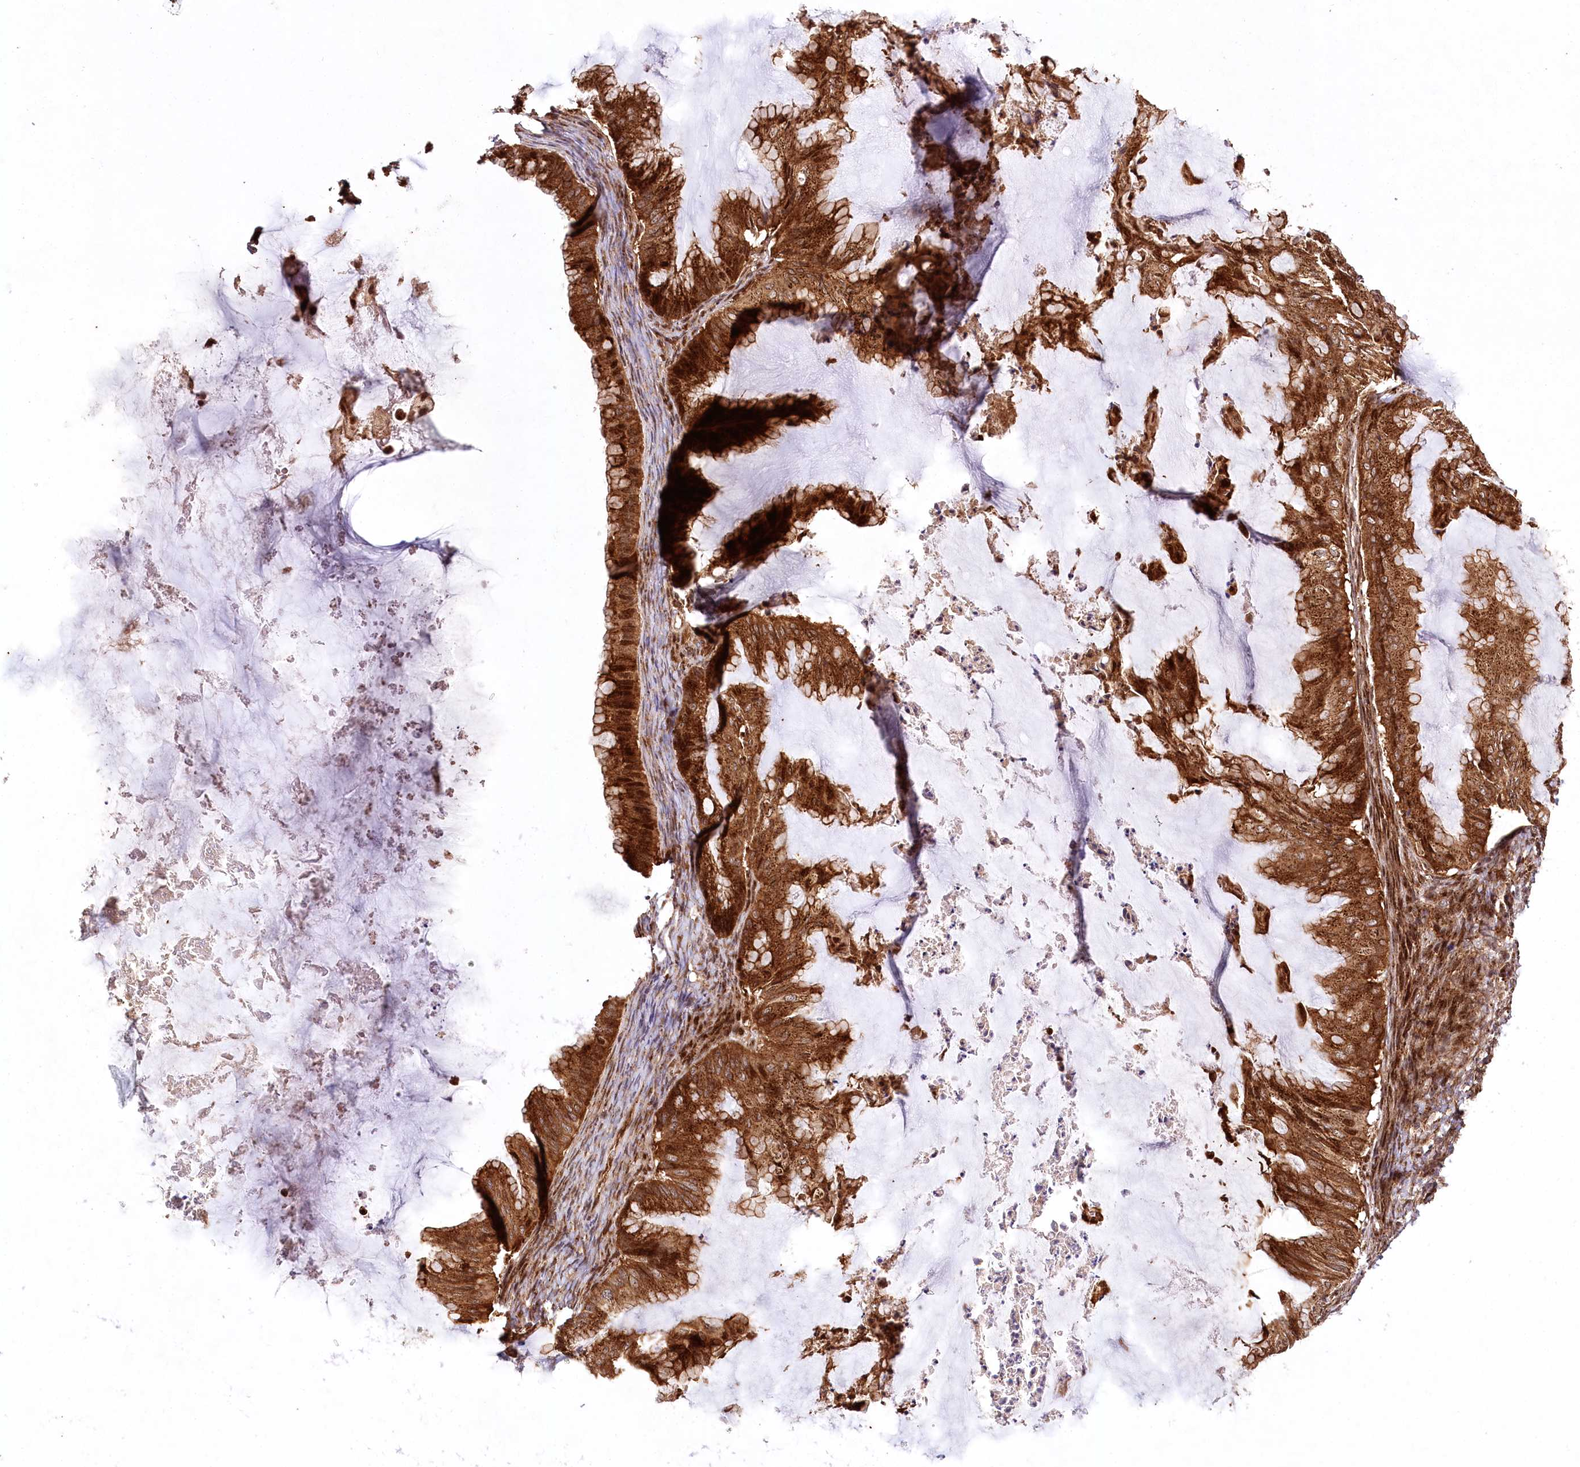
{"staining": {"intensity": "strong", "quantity": ">75%", "location": "cytoplasmic/membranous,nuclear"}, "tissue": "ovarian cancer", "cell_type": "Tumor cells", "image_type": "cancer", "snomed": [{"axis": "morphology", "description": "Cystadenocarcinoma, mucinous, NOS"}, {"axis": "topography", "description": "Ovary"}], "caption": "Ovarian mucinous cystadenocarcinoma tissue displays strong cytoplasmic/membranous and nuclear expression in about >75% of tumor cells, visualized by immunohistochemistry. (IHC, brightfield microscopy, high magnification).", "gene": "COPG1", "patient": {"sex": "female", "age": 71}}